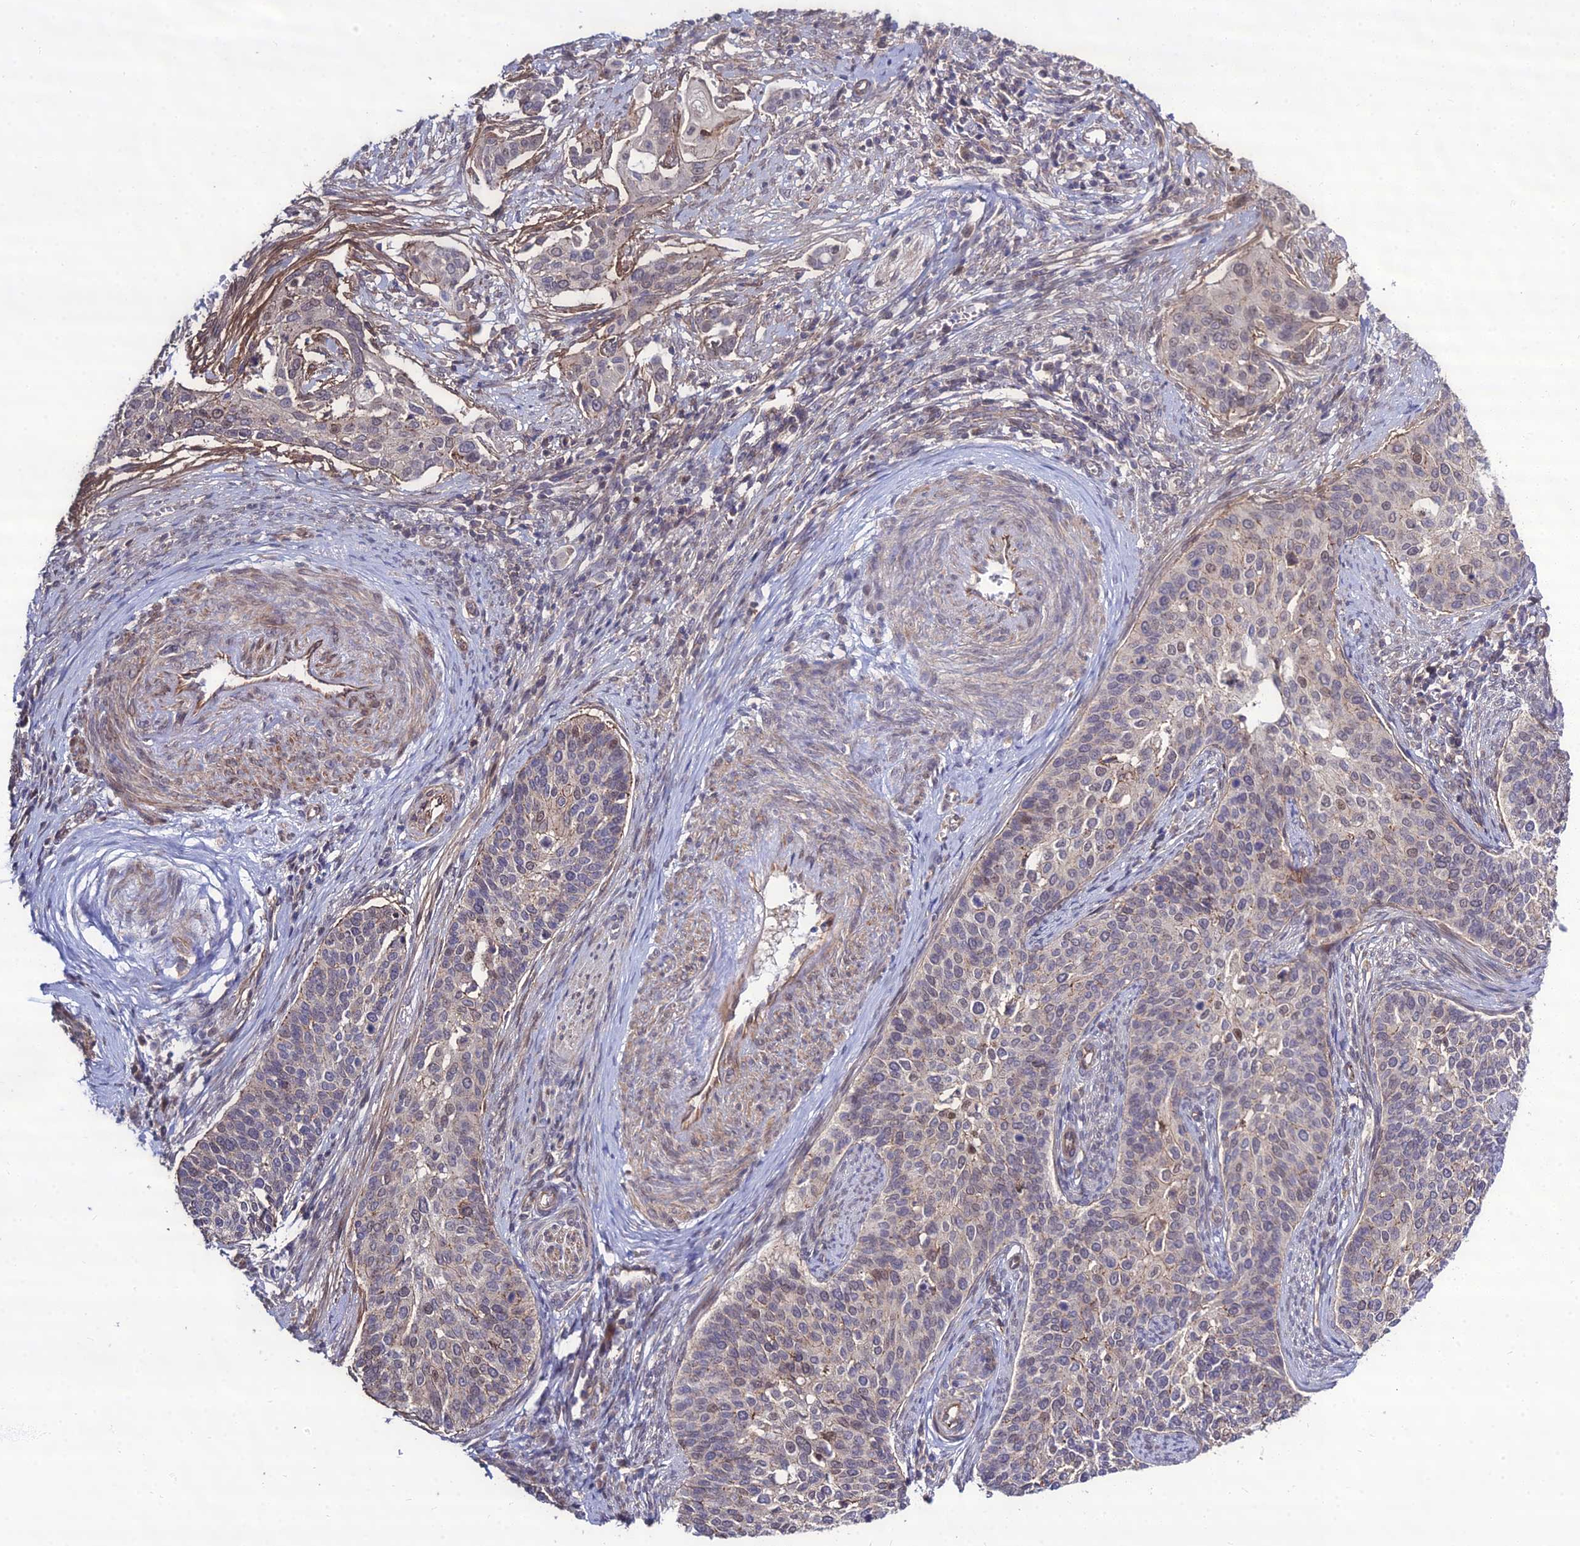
{"staining": {"intensity": "weak", "quantity": "<25%", "location": "nuclear"}, "tissue": "cervical cancer", "cell_type": "Tumor cells", "image_type": "cancer", "snomed": [{"axis": "morphology", "description": "Squamous cell carcinoma, NOS"}, {"axis": "topography", "description": "Cervix"}], "caption": "A high-resolution histopathology image shows immunohistochemistry (IHC) staining of cervical cancer, which displays no significant staining in tumor cells.", "gene": "TSPYL2", "patient": {"sex": "female", "age": 44}}